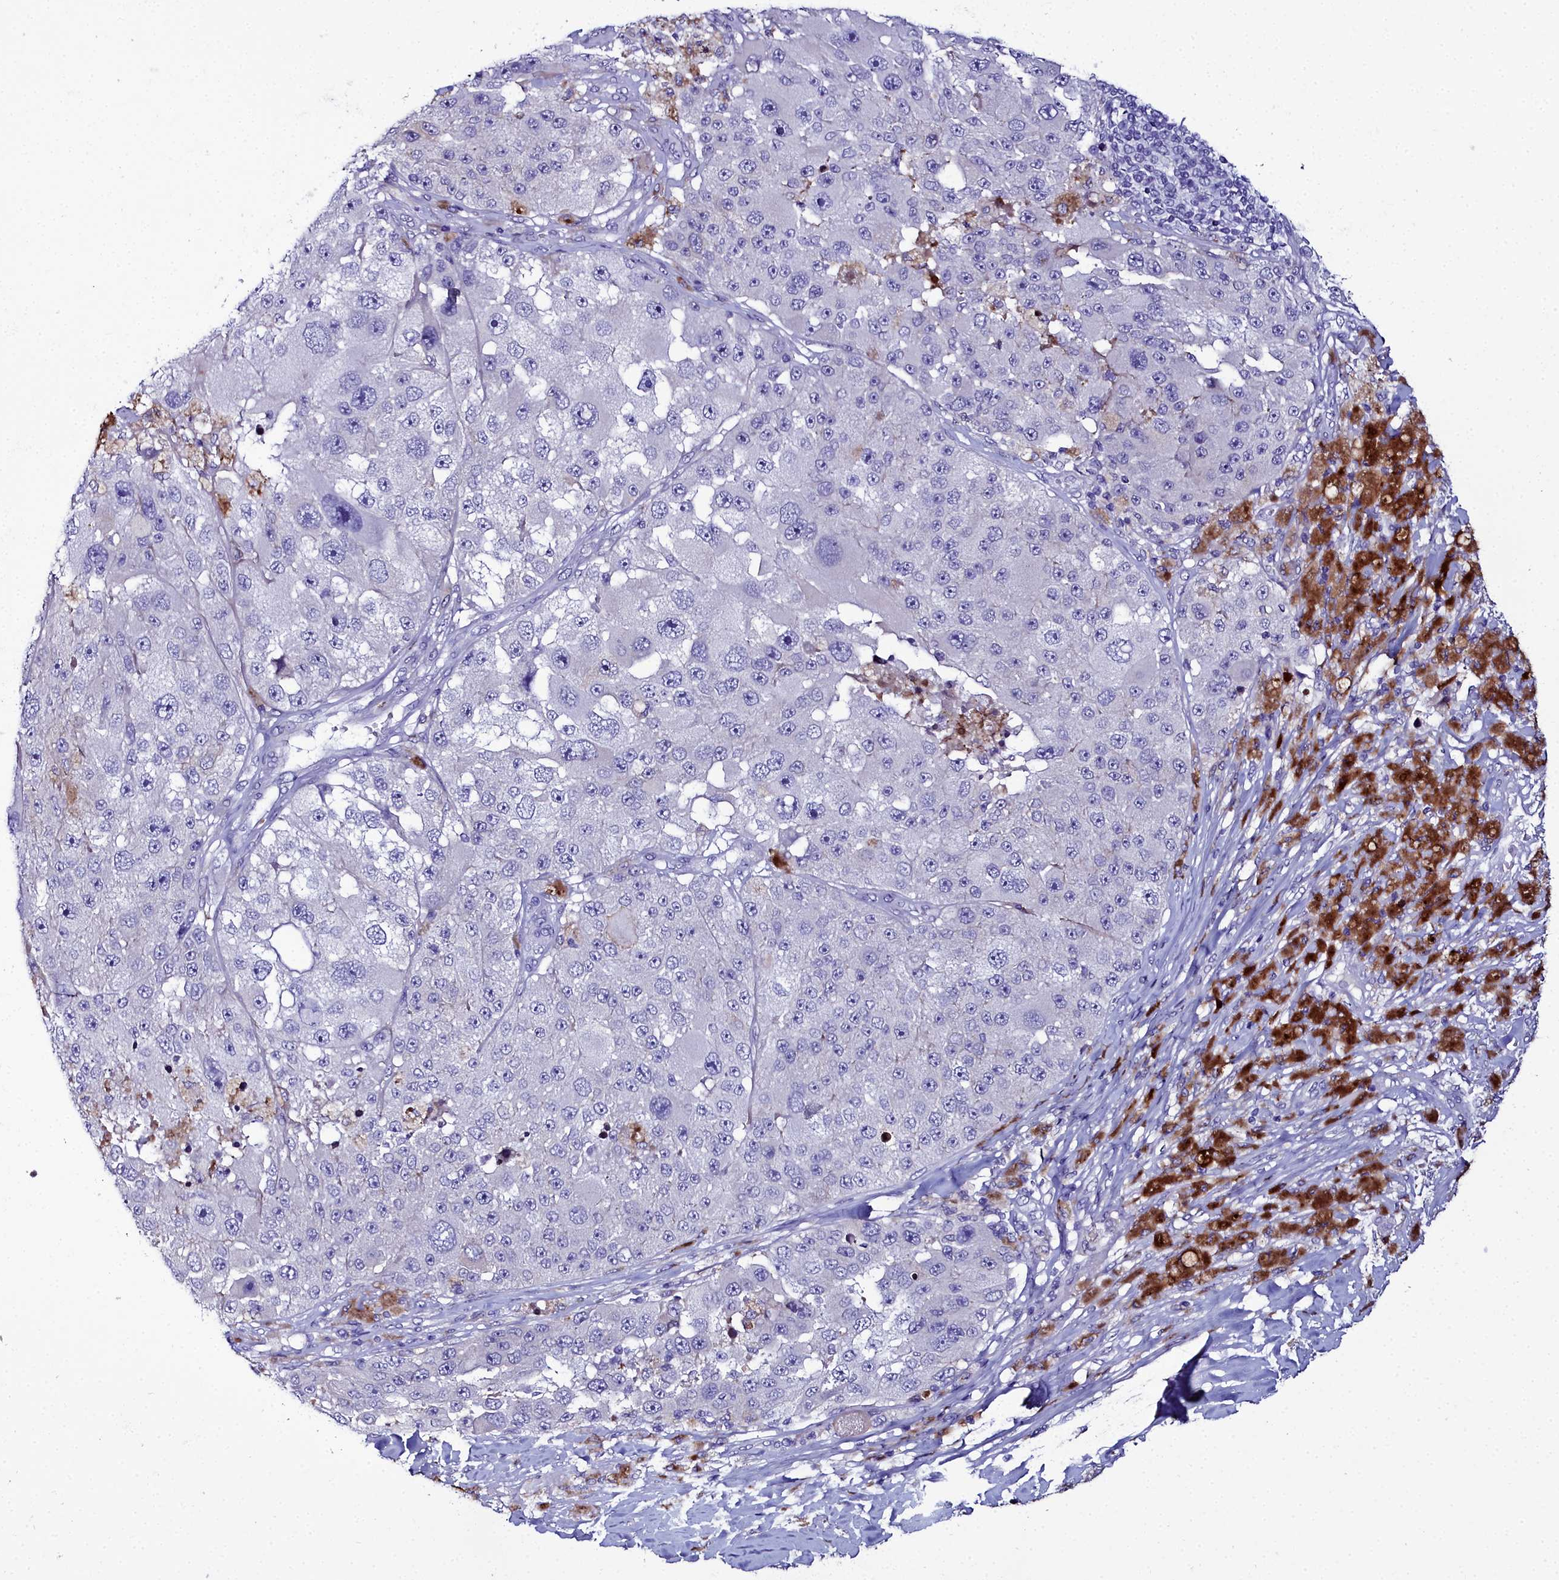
{"staining": {"intensity": "negative", "quantity": "none", "location": "none"}, "tissue": "melanoma", "cell_type": "Tumor cells", "image_type": "cancer", "snomed": [{"axis": "morphology", "description": "Malignant melanoma, Metastatic site"}, {"axis": "topography", "description": "Lymph node"}], "caption": "Tumor cells are negative for brown protein staining in malignant melanoma (metastatic site).", "gene": "ELAPOR2", "patient": {"sex": "male", "age": 62}}